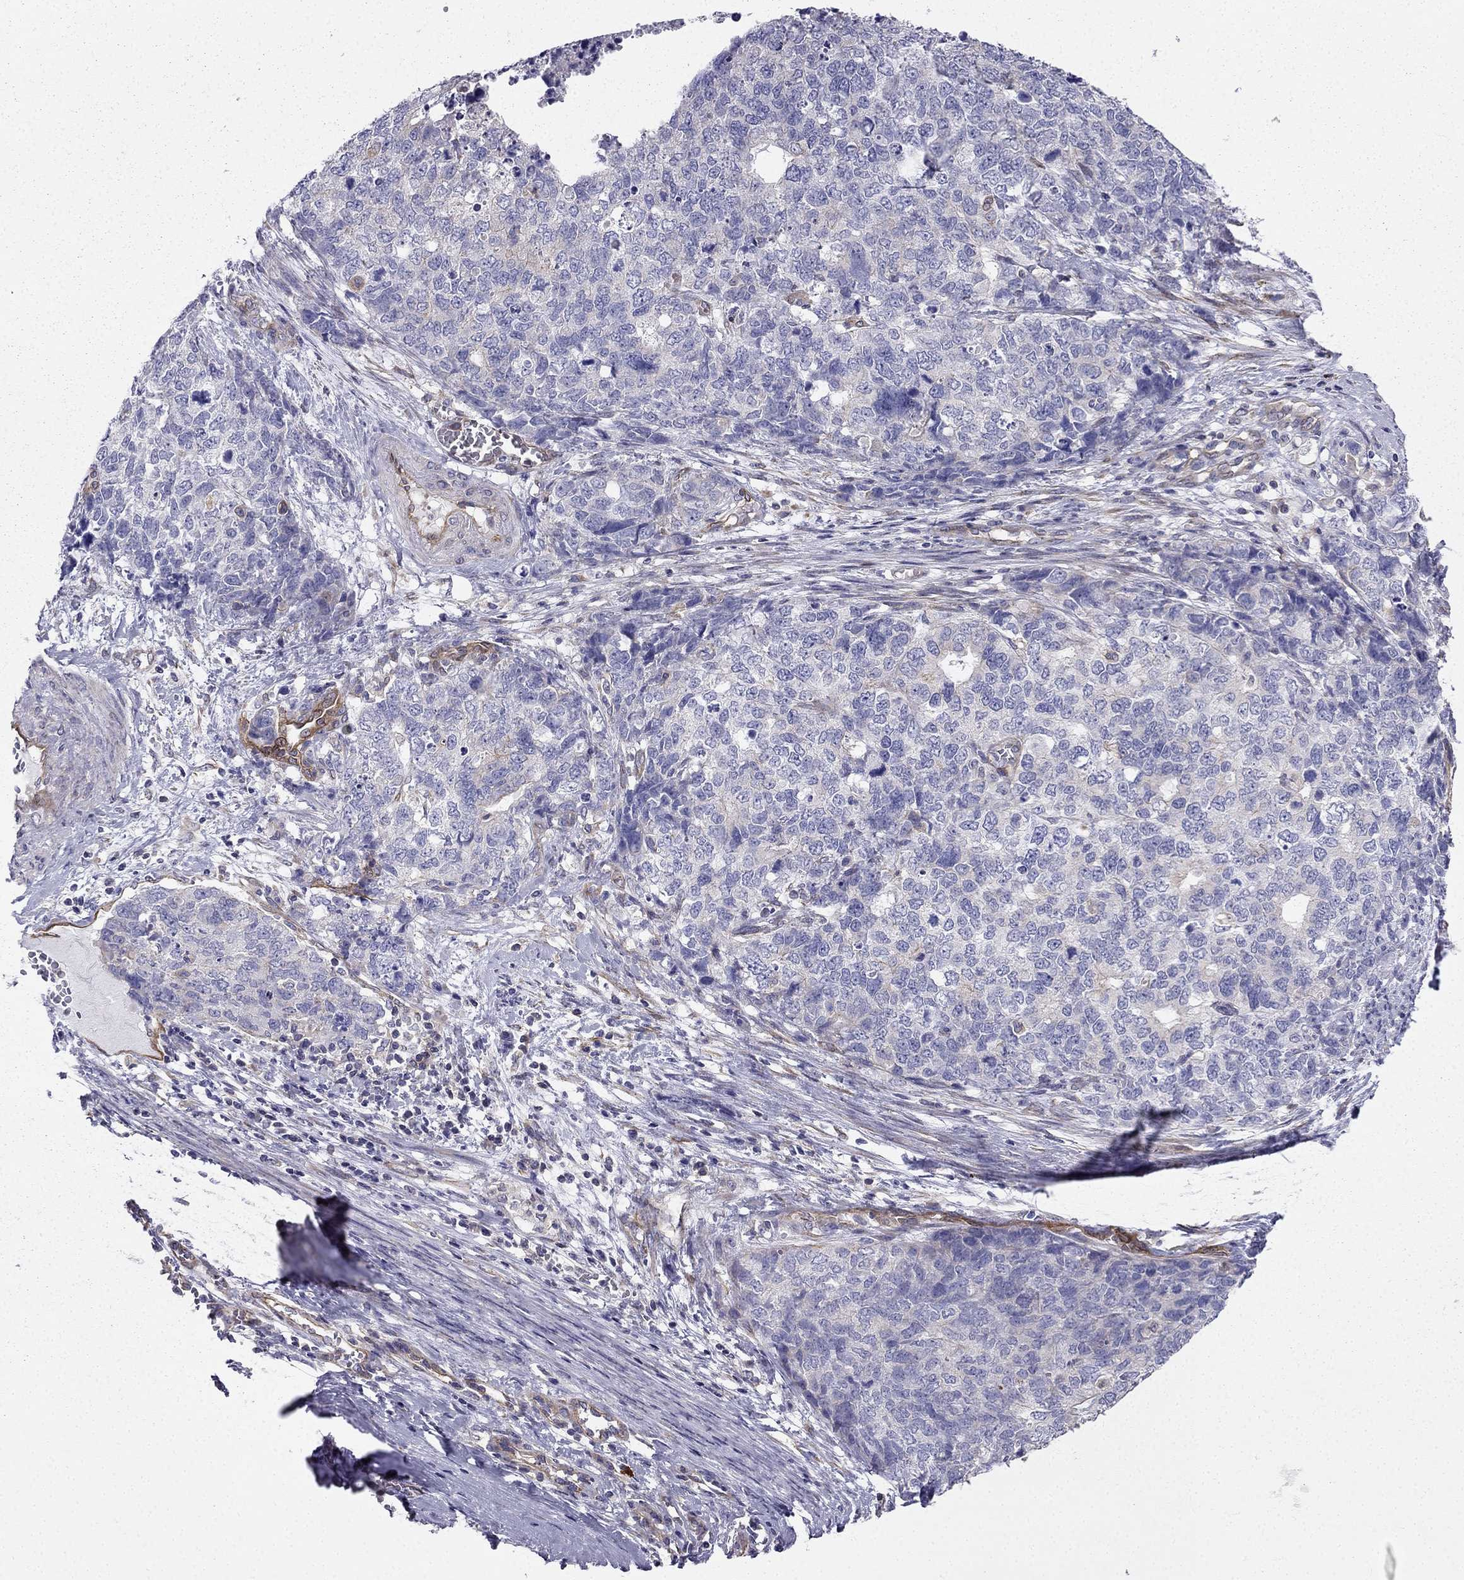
{"staining": {"intensity": "negative", "quantity": "none", "location": "none"}, "tissue": "cervical cancer", "cell_type": "Tumor cells", "image_type": "cancer", "snomed": [{"axis": "morphology", "description": "Squamous cell carcinoma, NOS"}, {"axis": "topography", "description": "Cervix"}], "caption": "The histopathology image reveals no significant positivity in tumor cells of squamous cell carcinoma (cervical).", "gene": "ENOX1", "patient": {"sex": "female", "age": 63}}